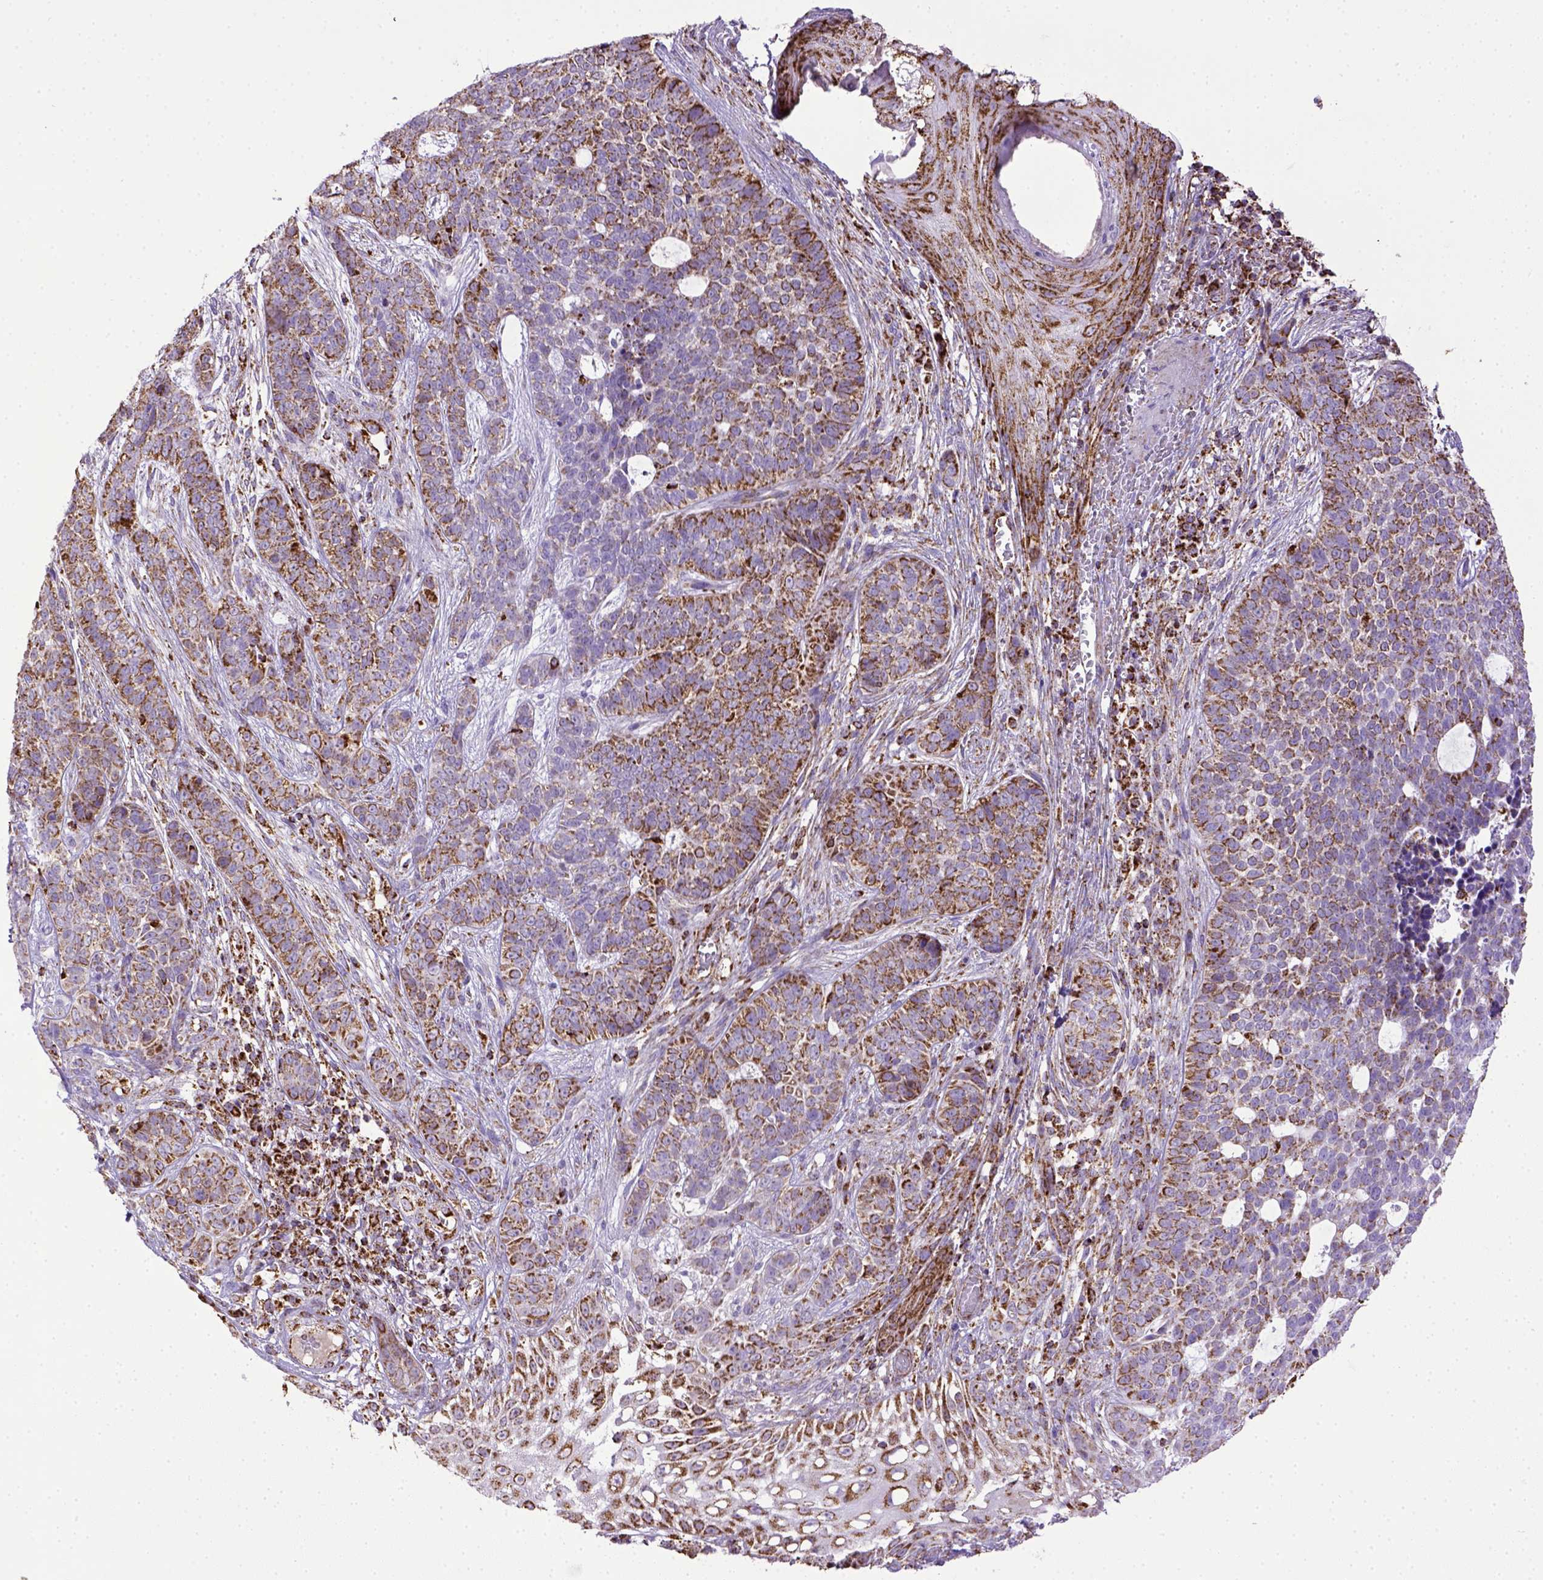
{"staining": {"intensity": "strong", "quantity": ">75%", "location": "cytoplasmic/membranous"}, "tissue": "skin cancer", "cell_type": "Tumor cells", "image_type": "cancer", "snomed": [{"axis": "morphology", "description": "Basal cell carcinoma"}, {"axis": "topography", "description": "Skin"}], "caption": "This image demonstrates skin basal cell carcinoma stained with immunohistochemistry (IHC) to label a protein in brown. The cytoplasmic/membranous of tumor cells show strong positivity for the protein. Nuclei are counter-stained blue.", "gene": "MT-CO1", "patient": {"sex": "female", "age": 69}}